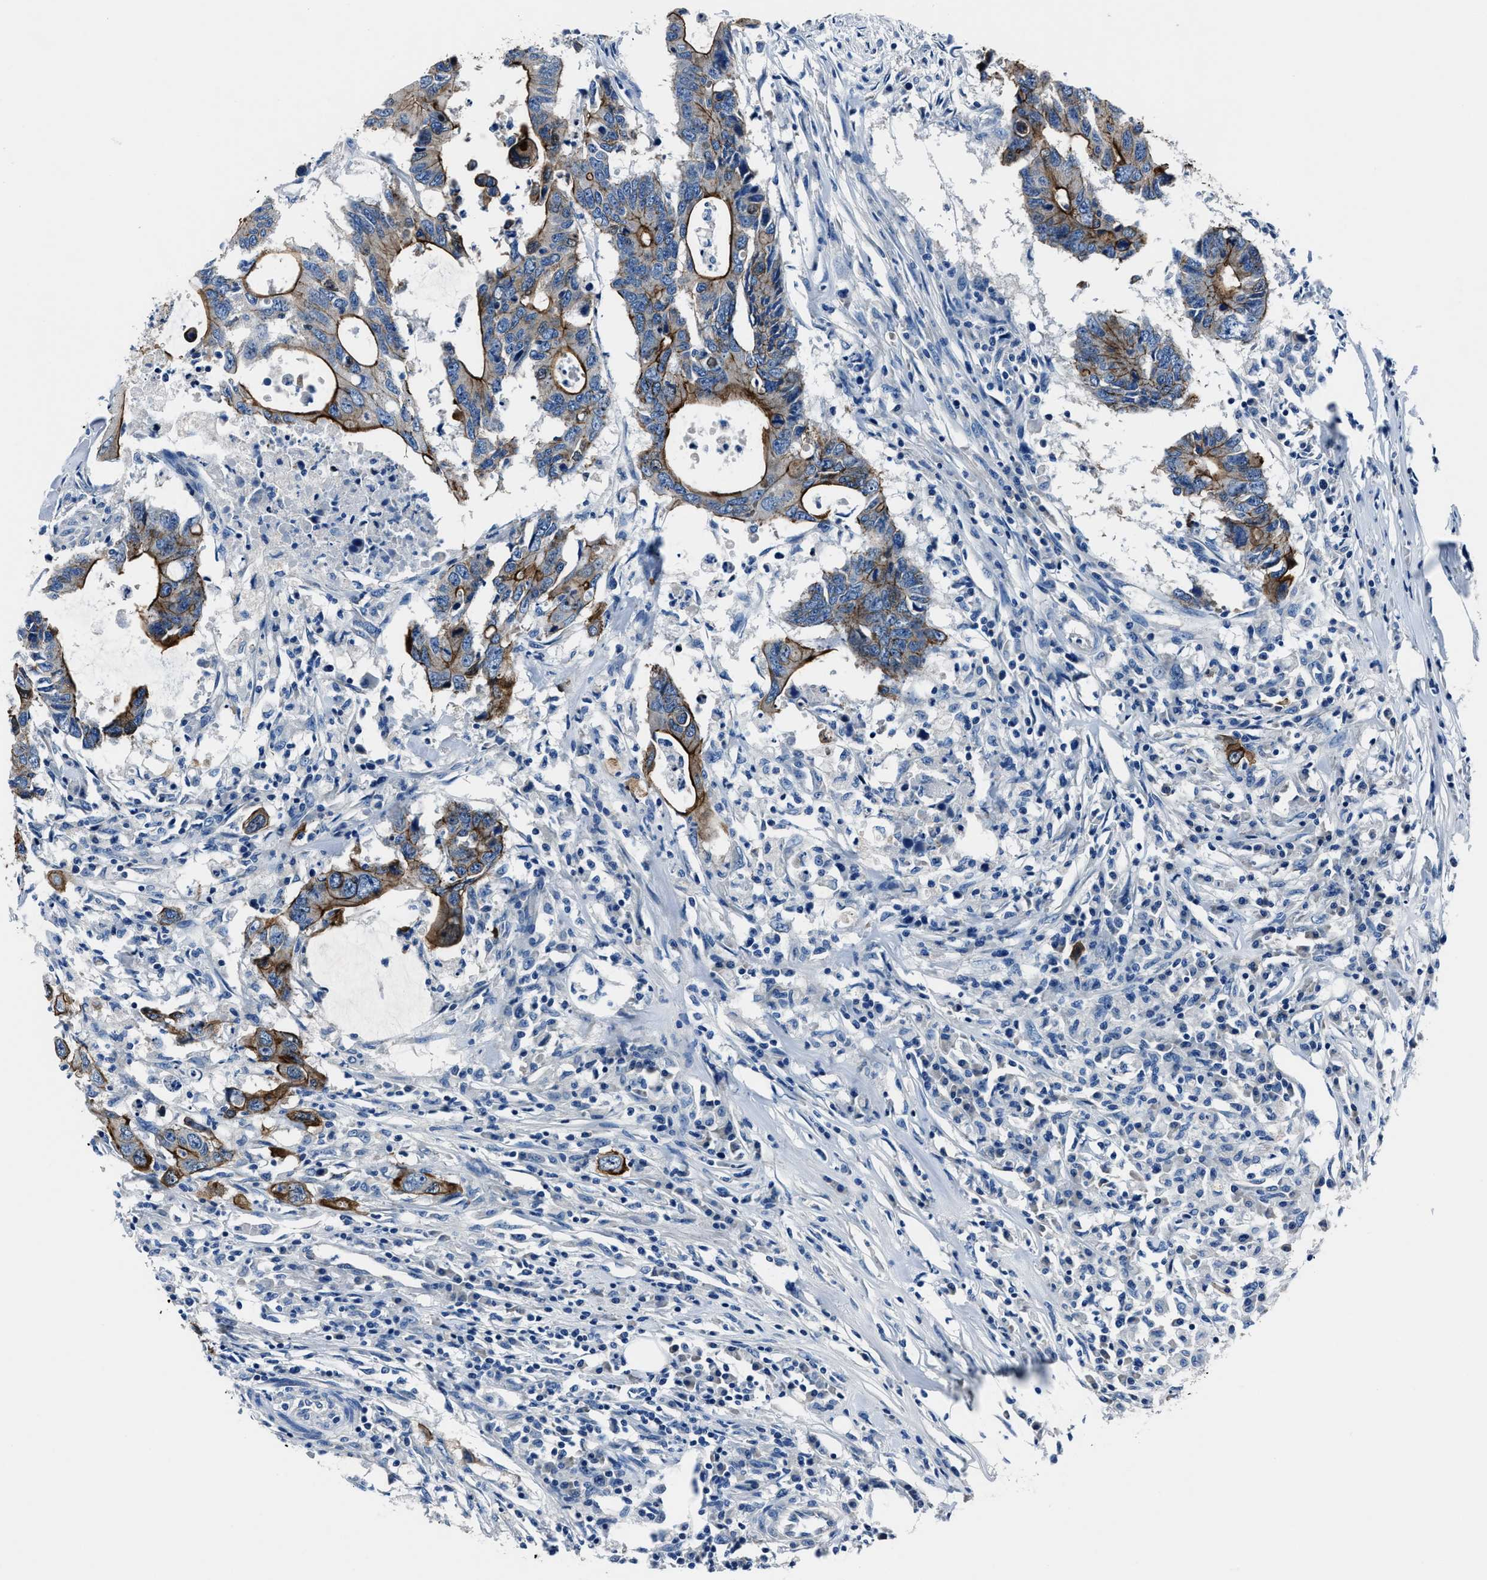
{"staining": {"intensity": "moderate", "quantity": ">75%", "location": "cytoplasmic/membranous"}, "tissue": "colorectal cancer", "cell_type": "Tumor cells", "image_type": "cancer", "snomed": [{"axis": "morphology", "description": "Adenocarcinoma, NOS"}, {"axis": "topography", "description": "Colon"}], "caption": "Protein staining exhibits moderate cytoplasmic/membranous positivity in about >75% of tumor cells in colorectal cancer (adenocarcinoma).", "gene": "LMO7", "patient": {"sex": "male", "age": 71}}